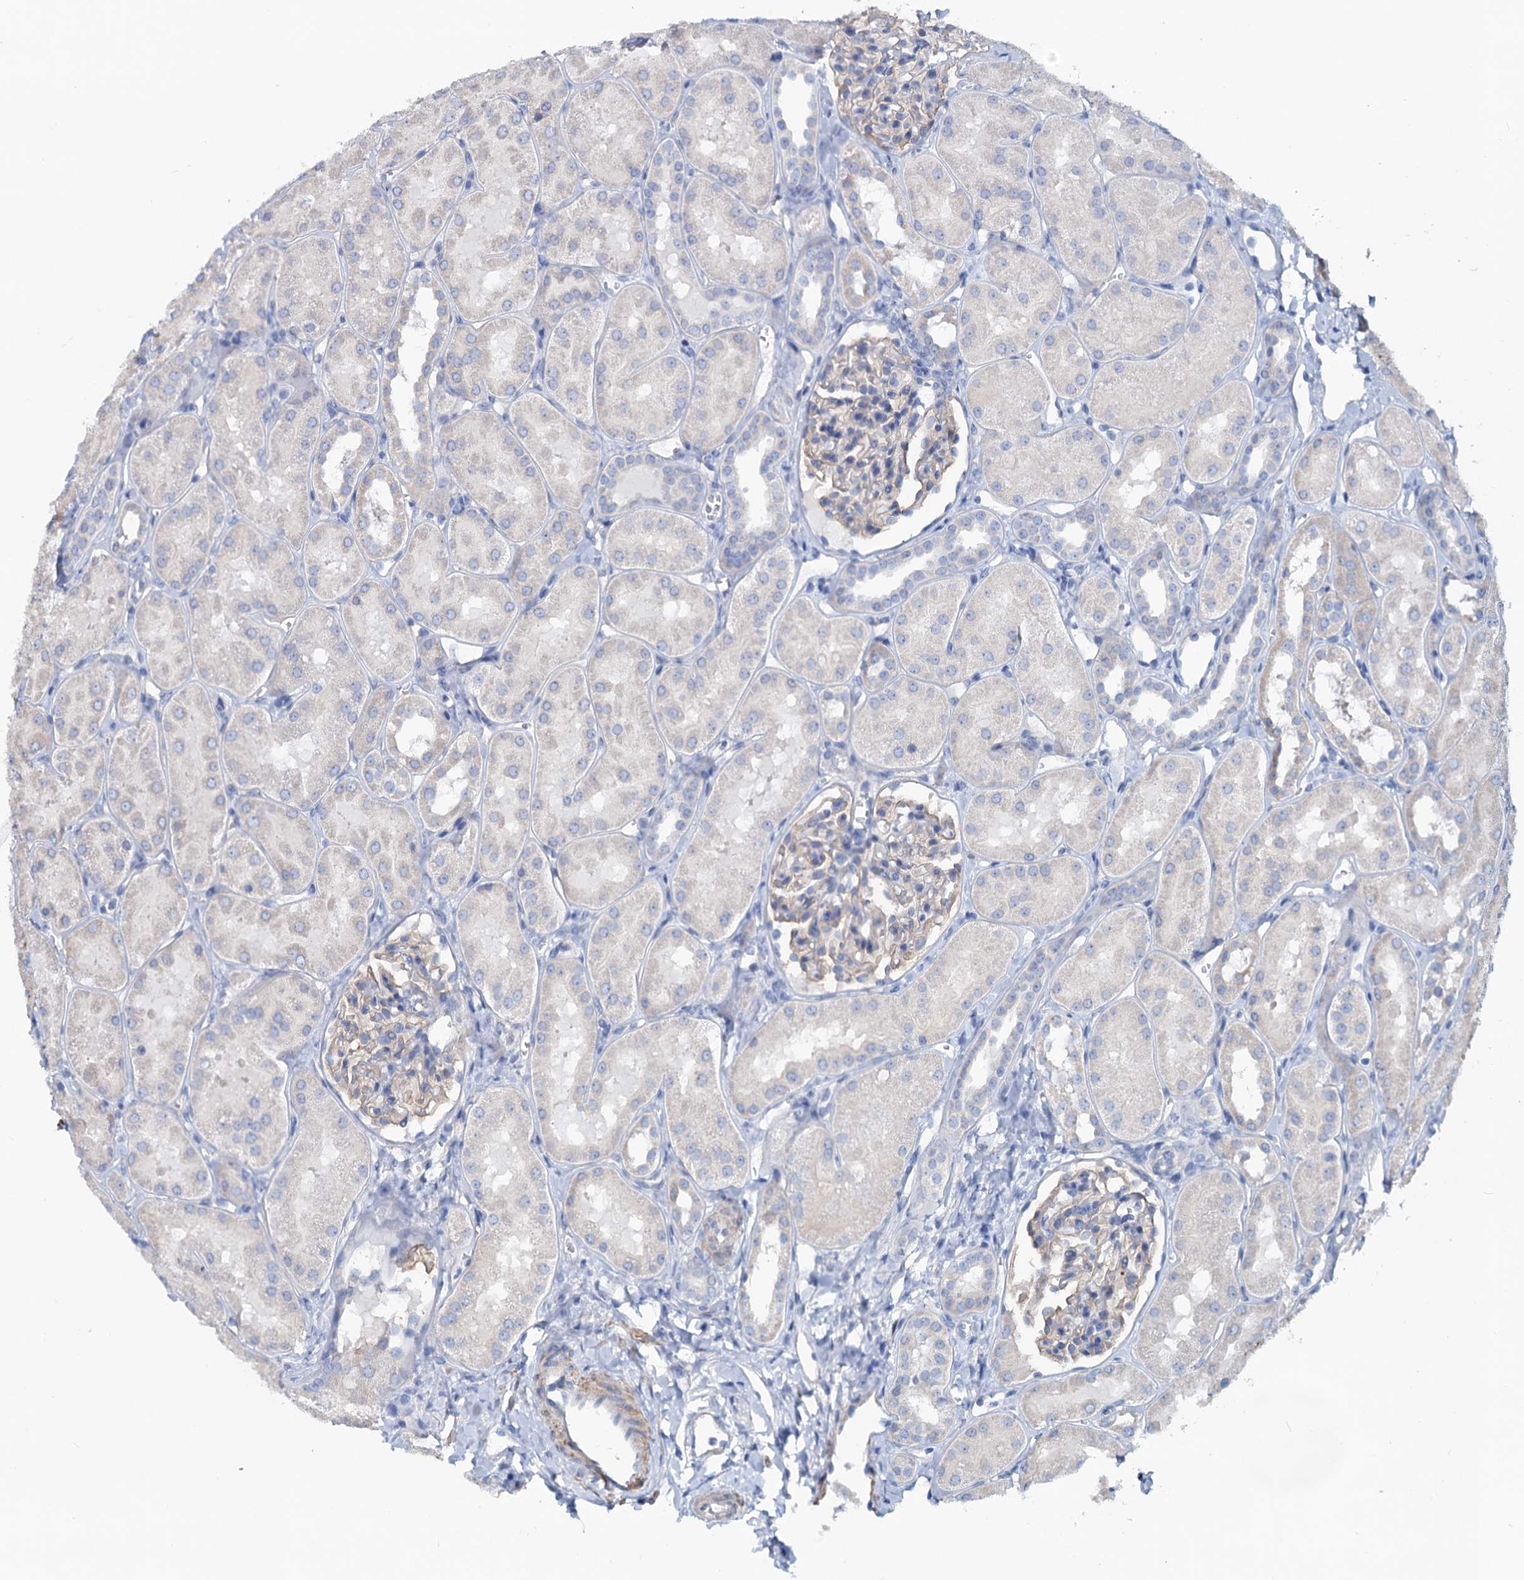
{"staining": {"intensity": "negative", "quantity": "none", "location": "none"}, "tissue": "kidney", "cell_type": "Cells in glomeruli", "image_type": "normal", "snomed": [{"axis": "morphology", "description": "Normal tissue, NOS"}, {"axis": "topography", "description": "Kidney"}, {"axis": "topography", "description": "Urinary bladder"}], "caption": "A high-resolution micrograph shows IHC staining of unremarkable kidney, which reveals no significant staining in cells in glomeruli.", "gene": "SLC1A3", "patient": {"sex": "male", "age": 16}}